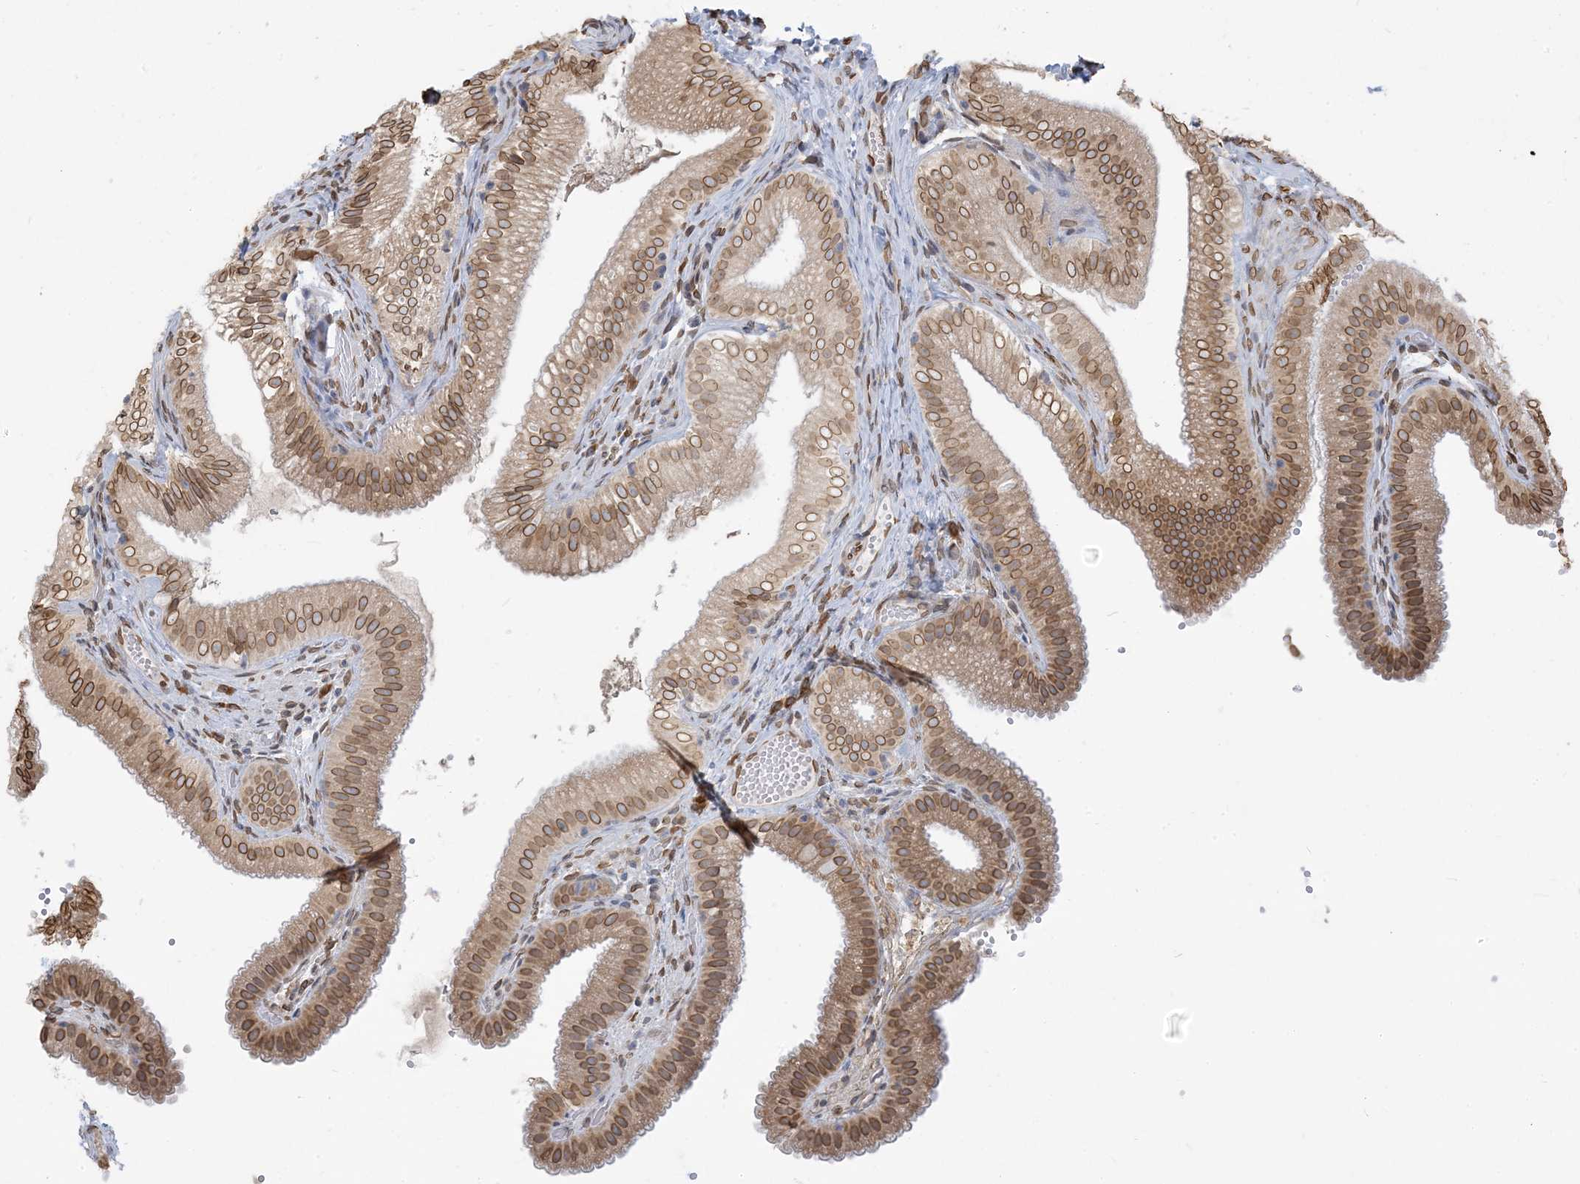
{"staining": {"intensity": "moderate", "quantity": ">75%", "location": "cytoplasmic/membranous,nuclear"}, "tissue": "gallbladder", "cell_type": "Glandular cells", "image_type": "normal", "snomed": [{"axis": "morphology", "description": "Normal tissue, NOS"}, {"axis": "topography", "description": "Gallbladder"}], "caption": "Glandular cells reveal moderate cytoplasmic/membranous,nuclear expression in approximately >75% of cells in normal gallbladder.", "gene": "WWP1", "patient": {"sex": "female", "age": 30}}